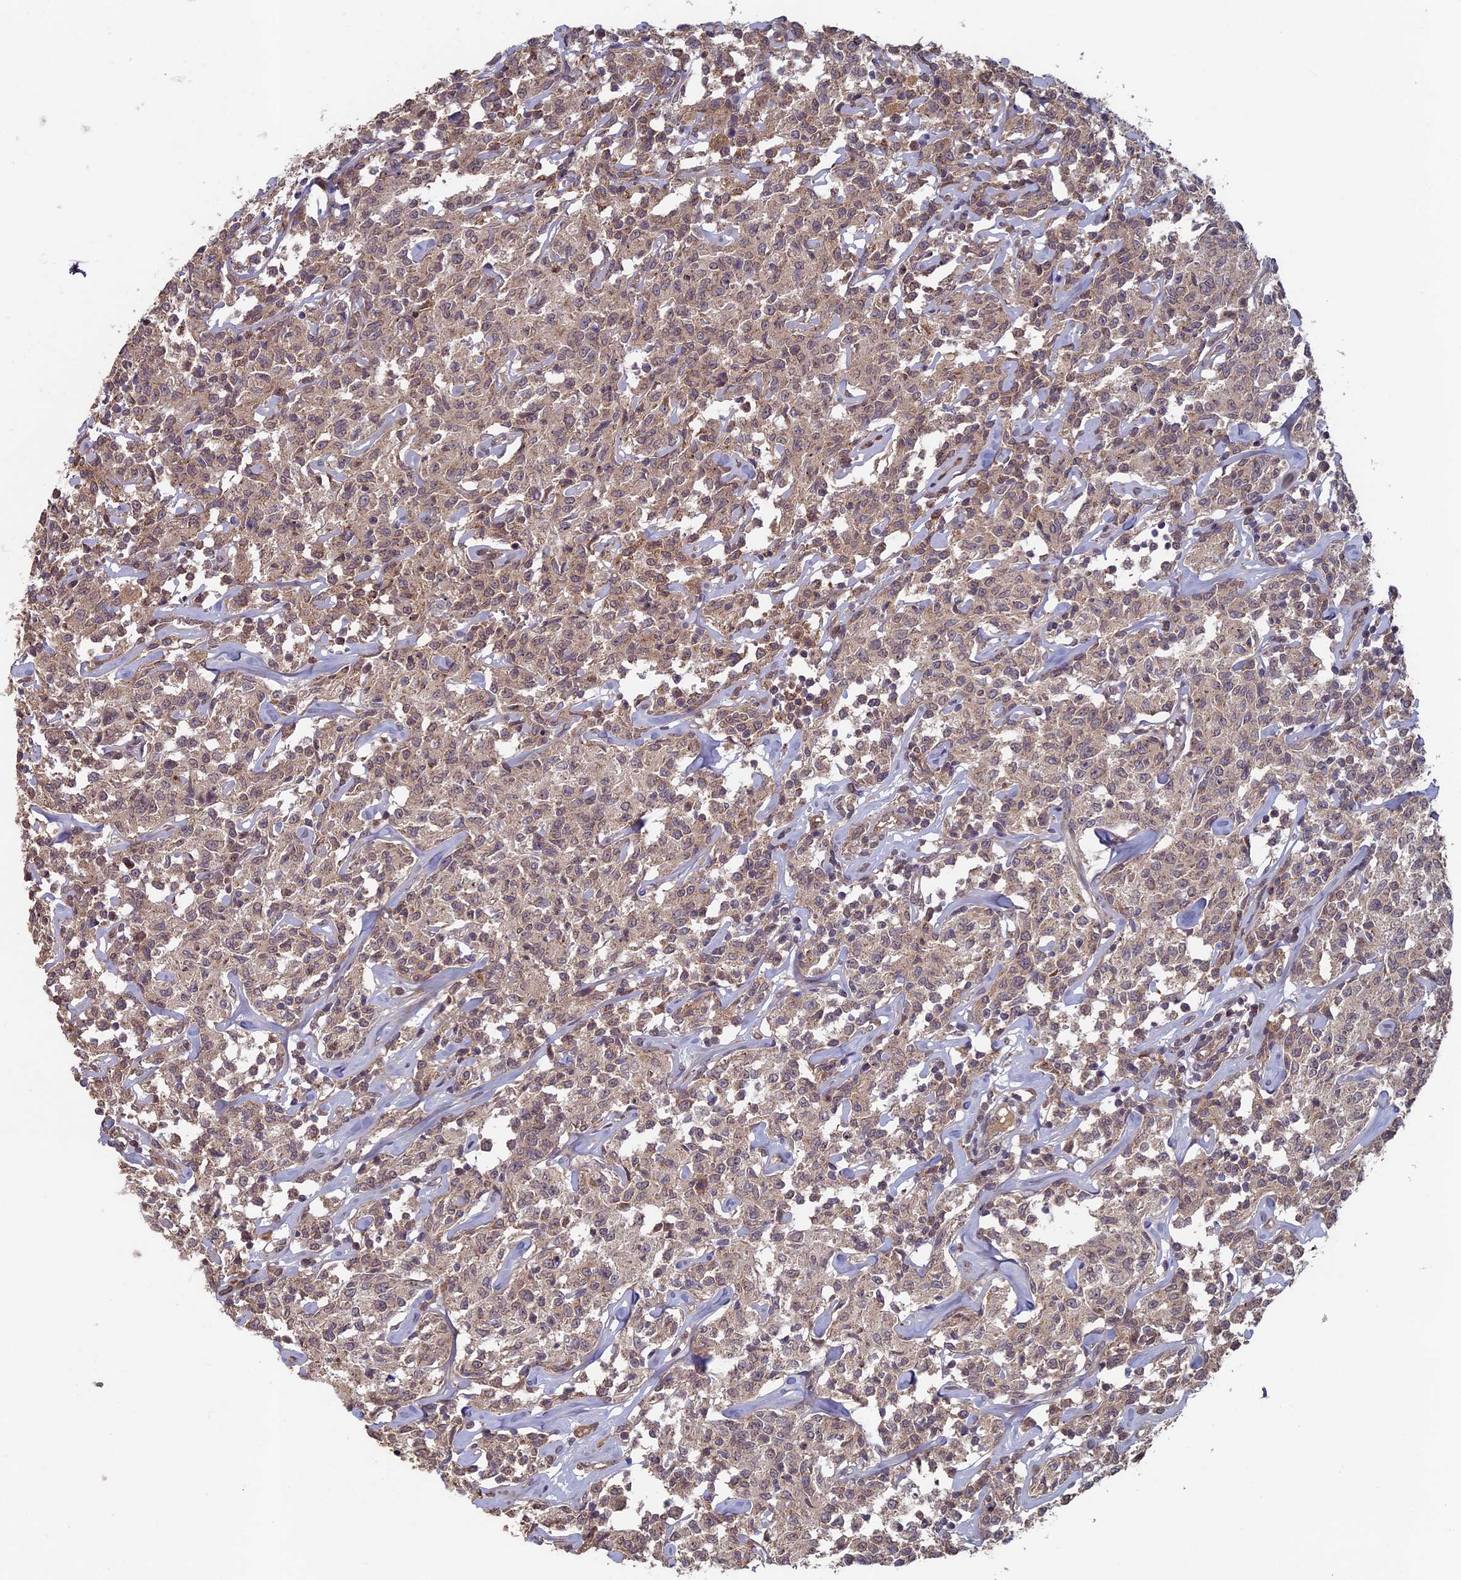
{"staining": {"intensity": "weak", "quantity": "25%-75%", "location": "cytoplasmic/membranous,nuclear"}, "tissue": "lymphoma", "cell_type": "Tumor cells", "image_type": "cancer", "snomed": [{"axis": "morphology", "description": "Malignant lymphoma, non-Hodgkin's type, Low grade"}, {"axis": "topography", "description": "Small intestine"}], "caption": "The immunohistochemical stain shows weak cytoplasmic/membranous and nuclear expression in tumor cells of lymphoma tissue.", "gene": "RCCD1", "patient": {"sex": "female", "age": 59}}